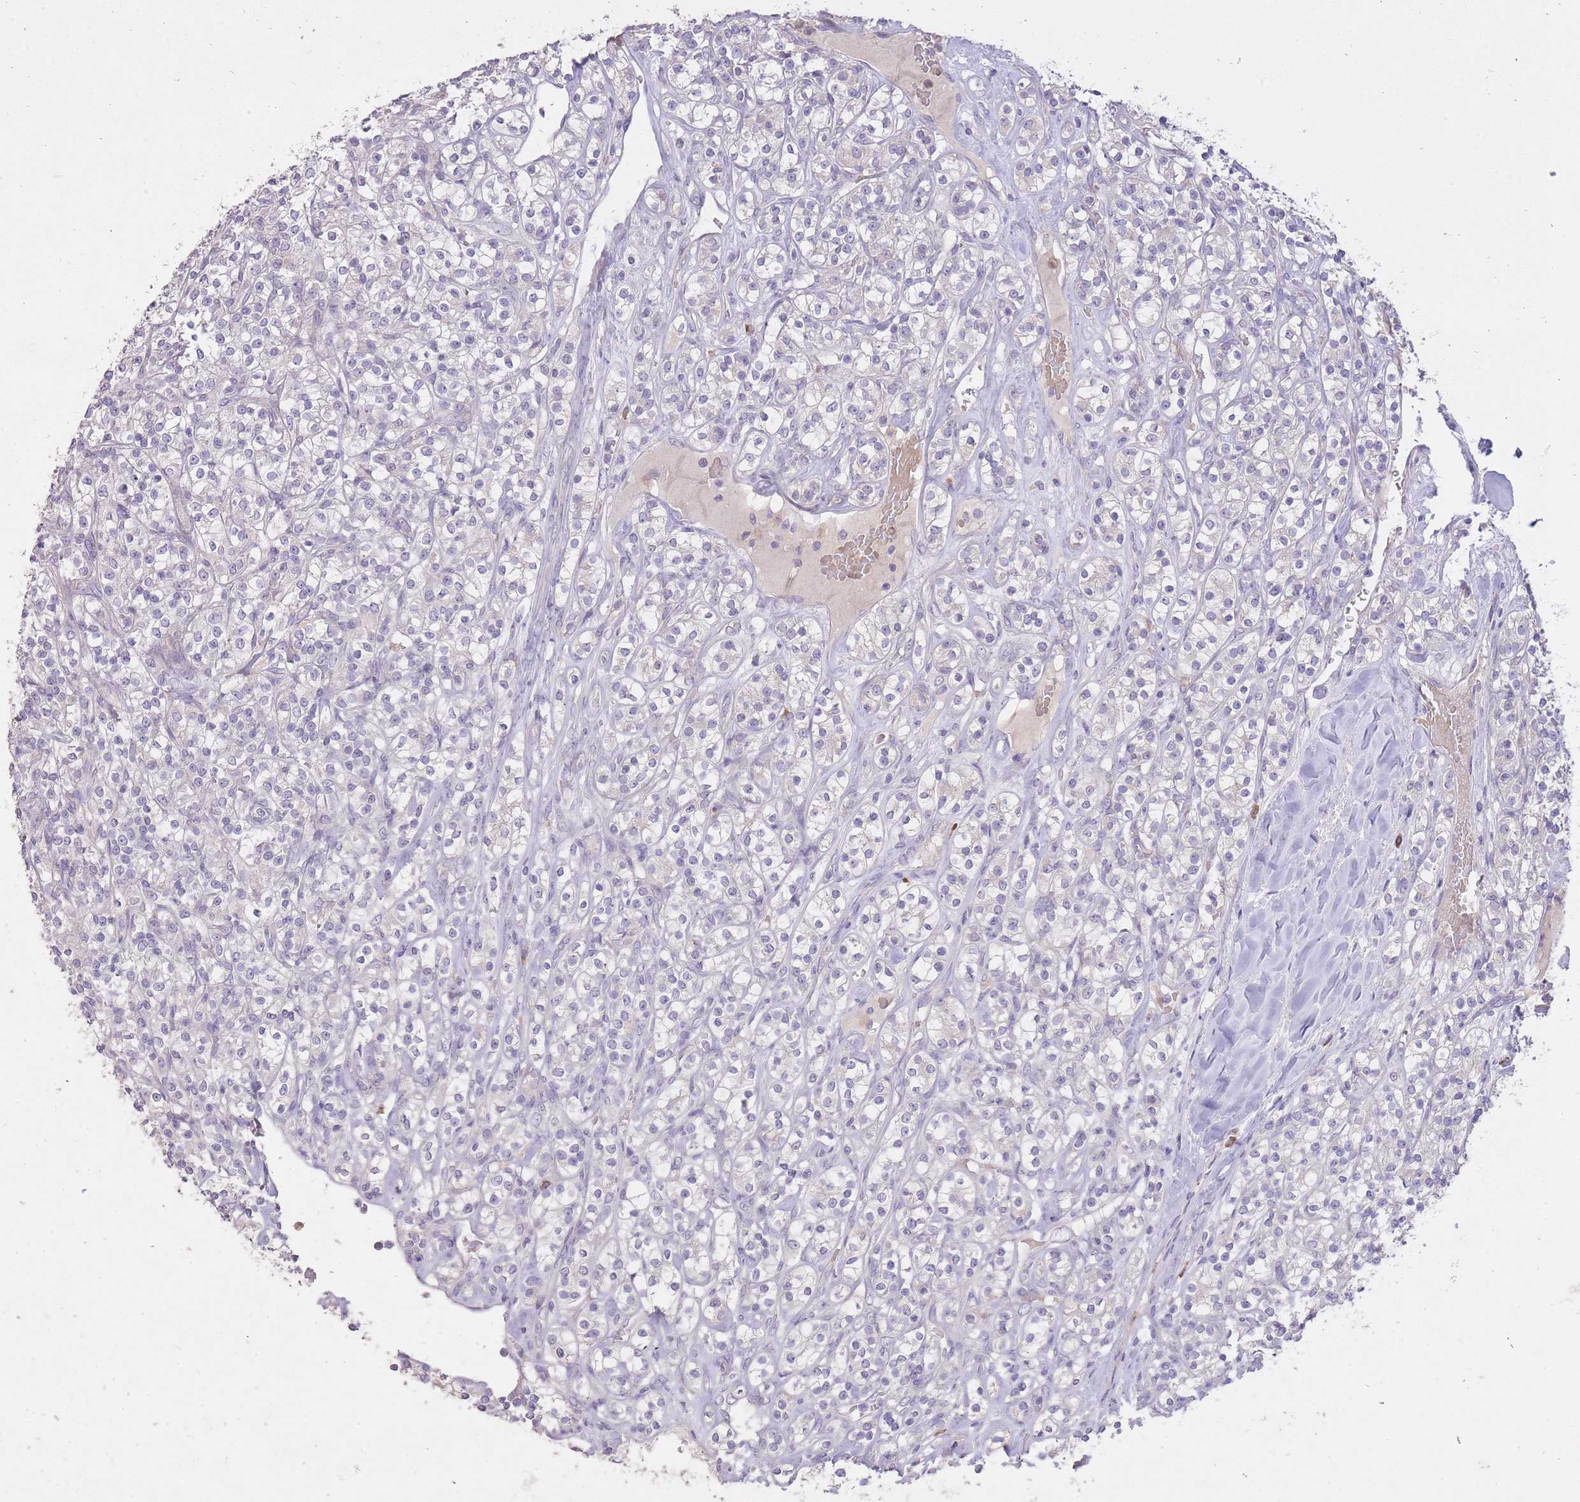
{"staining": {"intensity": "negative", "quantity": "none", "location": "none"}, "tissue": "renal cancer", "cell_type": "Tumor cells", "image_type": "cancer", "snomed": [{"axis": "morphology", "description": "Adenocarcinoma, NOS"}, {"axis": "topography", "description": "Kidney"}], "caption": "Adenocarcinoma (renal) stained for a protein using IHC exhibits no positivity tumor cells.", "gene": "FRG2C", "patient": {"sex": "male", "age": 77}}